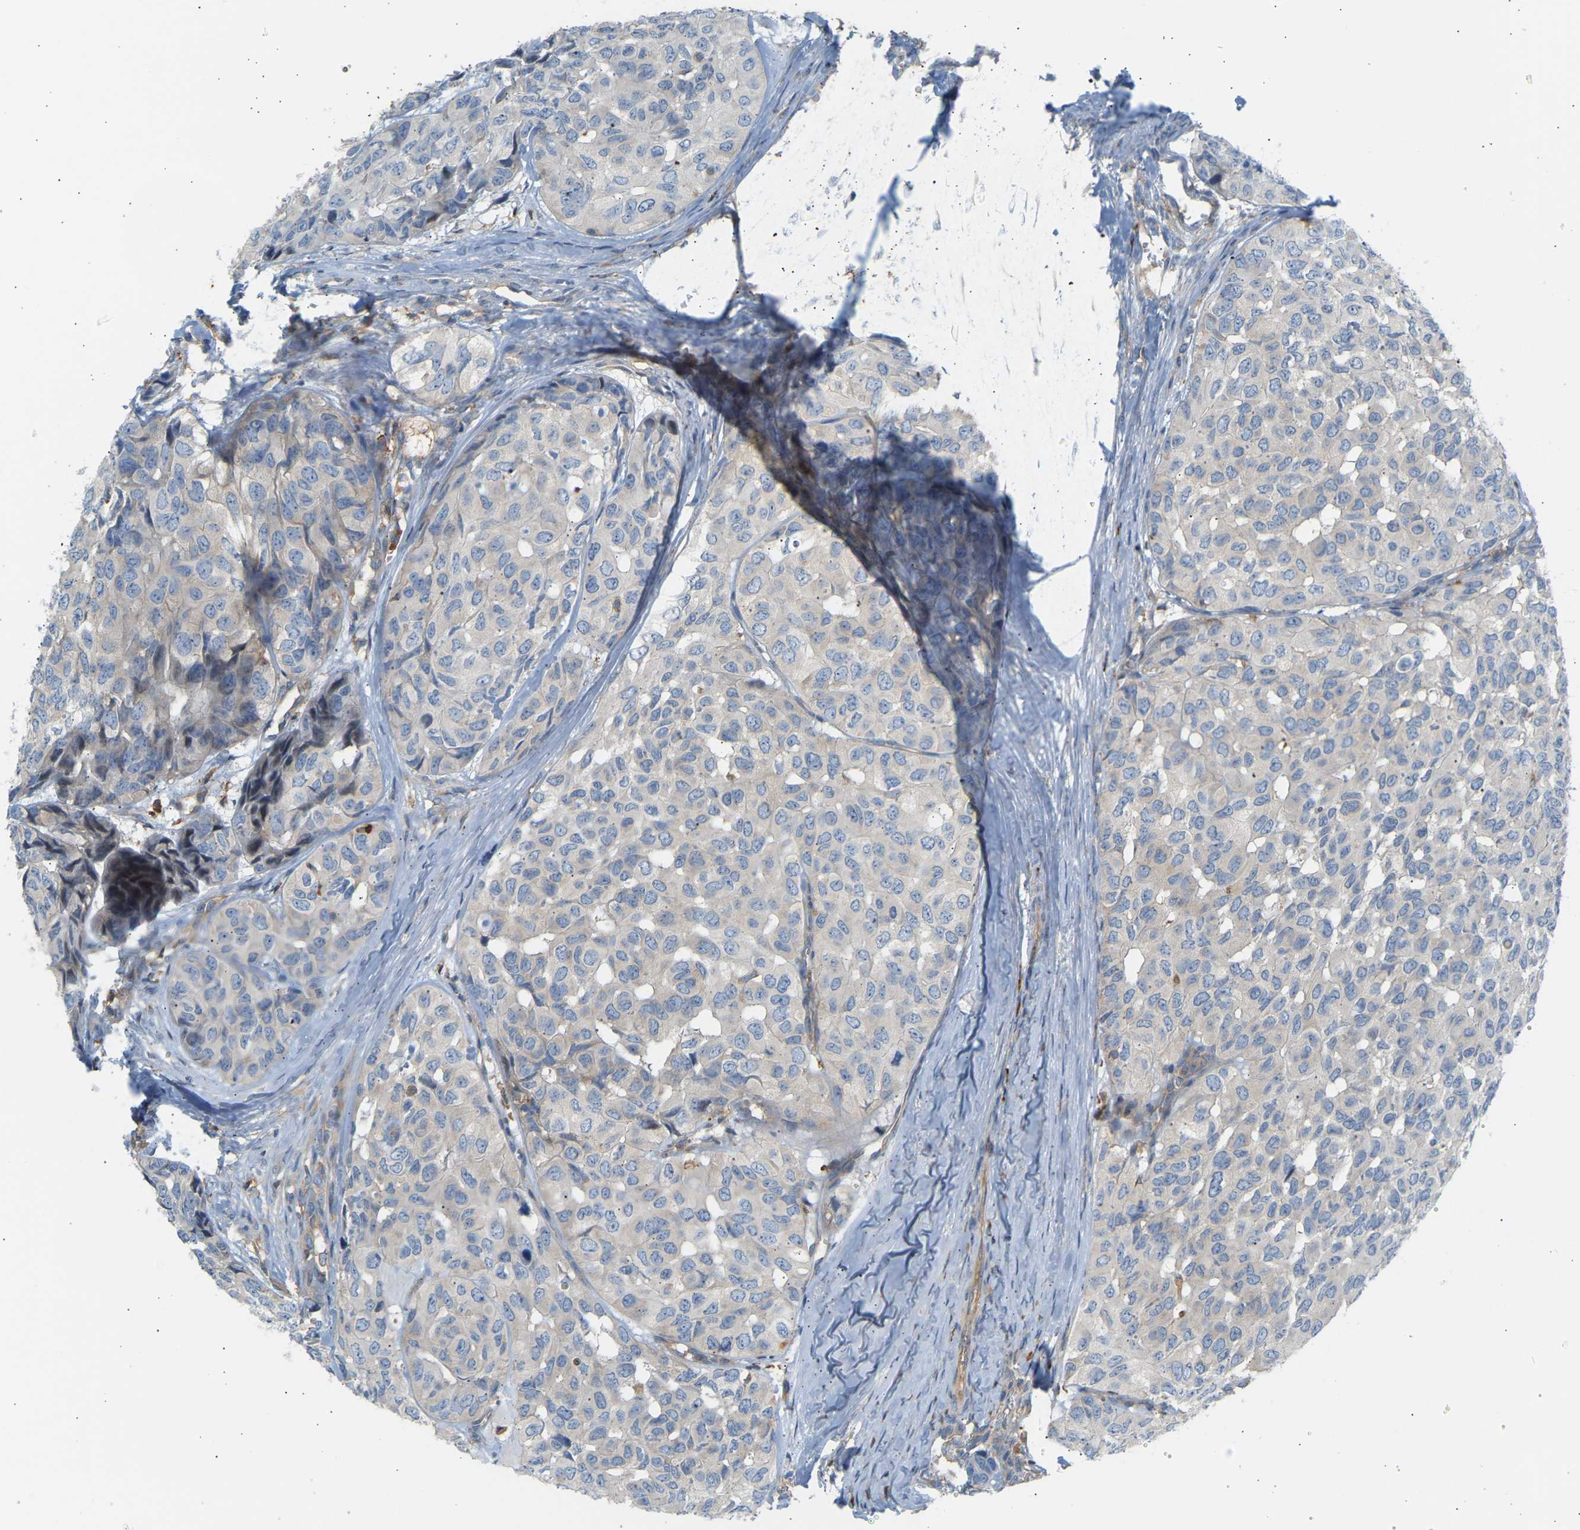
{"staining": {"intensity": "negative", "quantity": "none", "location": "none"}, "tissue": "head and neck cancer", "cell_type": "Tumor cells", "image_type": "cancer", "snomed": [{"axis": "morphology", "description": "Adenocarcinoma, NOS"}, {"axis": "topography", "description": "Salivary gland, NOS"}, {"axis": "topography", "description": "Head-Neck"}], "caption": "Immunohistochemistry (IHC) photomicrograph of head and neck adenocarcinoma stained for a protein (brown), which demonstrates no positivity in tumor cells.", "gene": "FNBP1", "patient": {"sex": "female", "age": 76}}